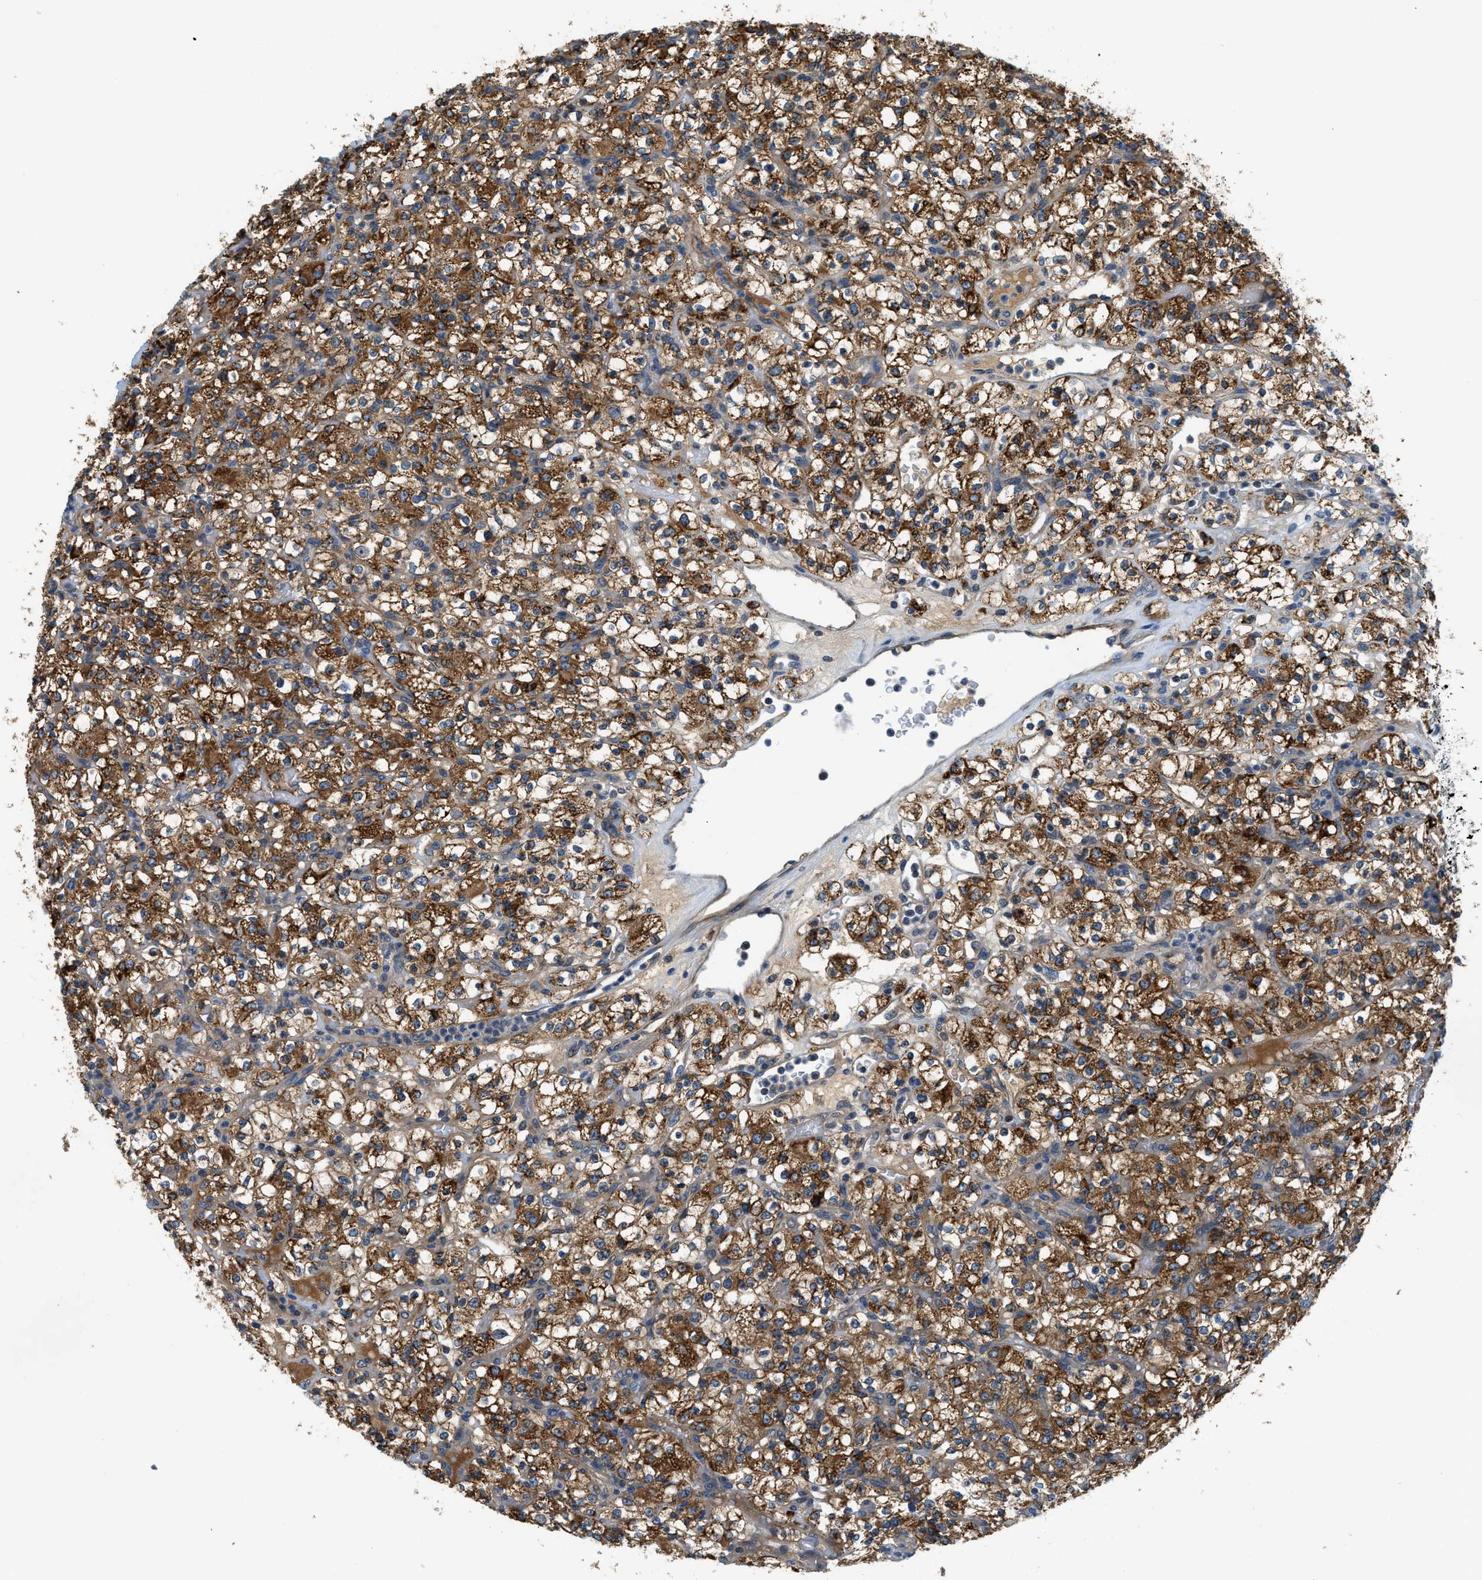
{"staining": {"intensity": "strong", "quantity": ">75%", "location": "cytoplasmic/membranous"}, "tissue": "renal cancer", "cell_type": "Tumor cells", "image_type": "cancer", "snomed": [{"axis": "morphology", "description": "Normal tissue, NOS"}, {"axis": "morphology", "description": "Adenocarcinoma, NOS"}, {"axis": "topography", "description": "Kidney"}], "caption": "Protein expression analysis of renal cancer (adenocarcinoma) reveals strong cytoplasmic/membranous staining in about >75% of tumor cells.", "gene": "KCNK1", "patient": {"sex": "female", "age": 72}}